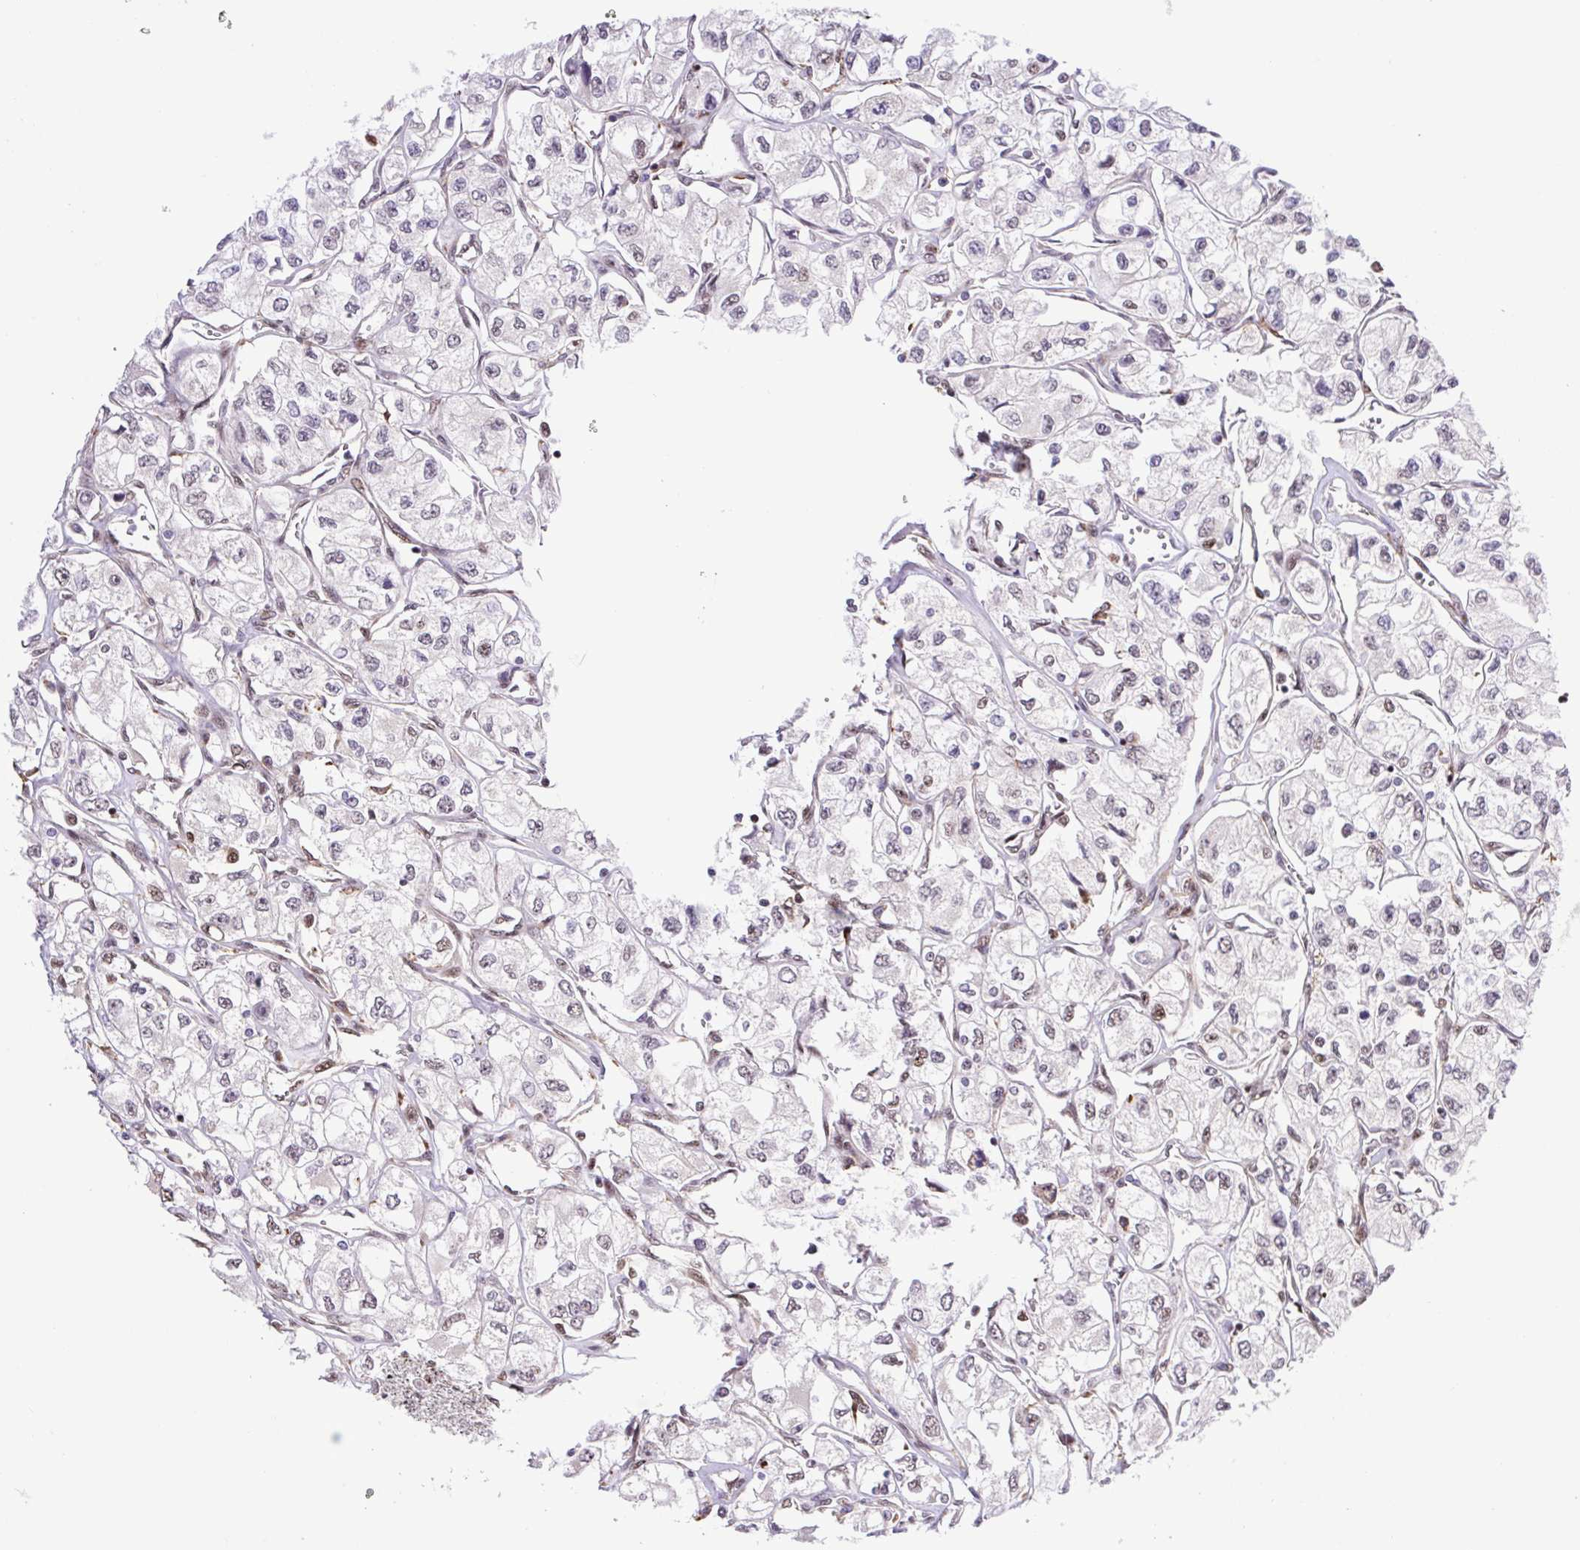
{"staining": {"intensity": "weak", "quantity": "<25%", "location": "nuclear"}, "tissue": "renal cancer", "cell_type": "Tumor cells", "image_type": "cancer", "snomed": [{"axis": "morphology", "description": "Adenocarcinoma, NOS"}, {"axis": "topography", "description": "Kidney"}], "caption": "Renal cancer was stained to show a protein in brown. There is no significant staining in tumor cells.", "gene": "ERG", "patient": {"sex": "female", "age": 59}}